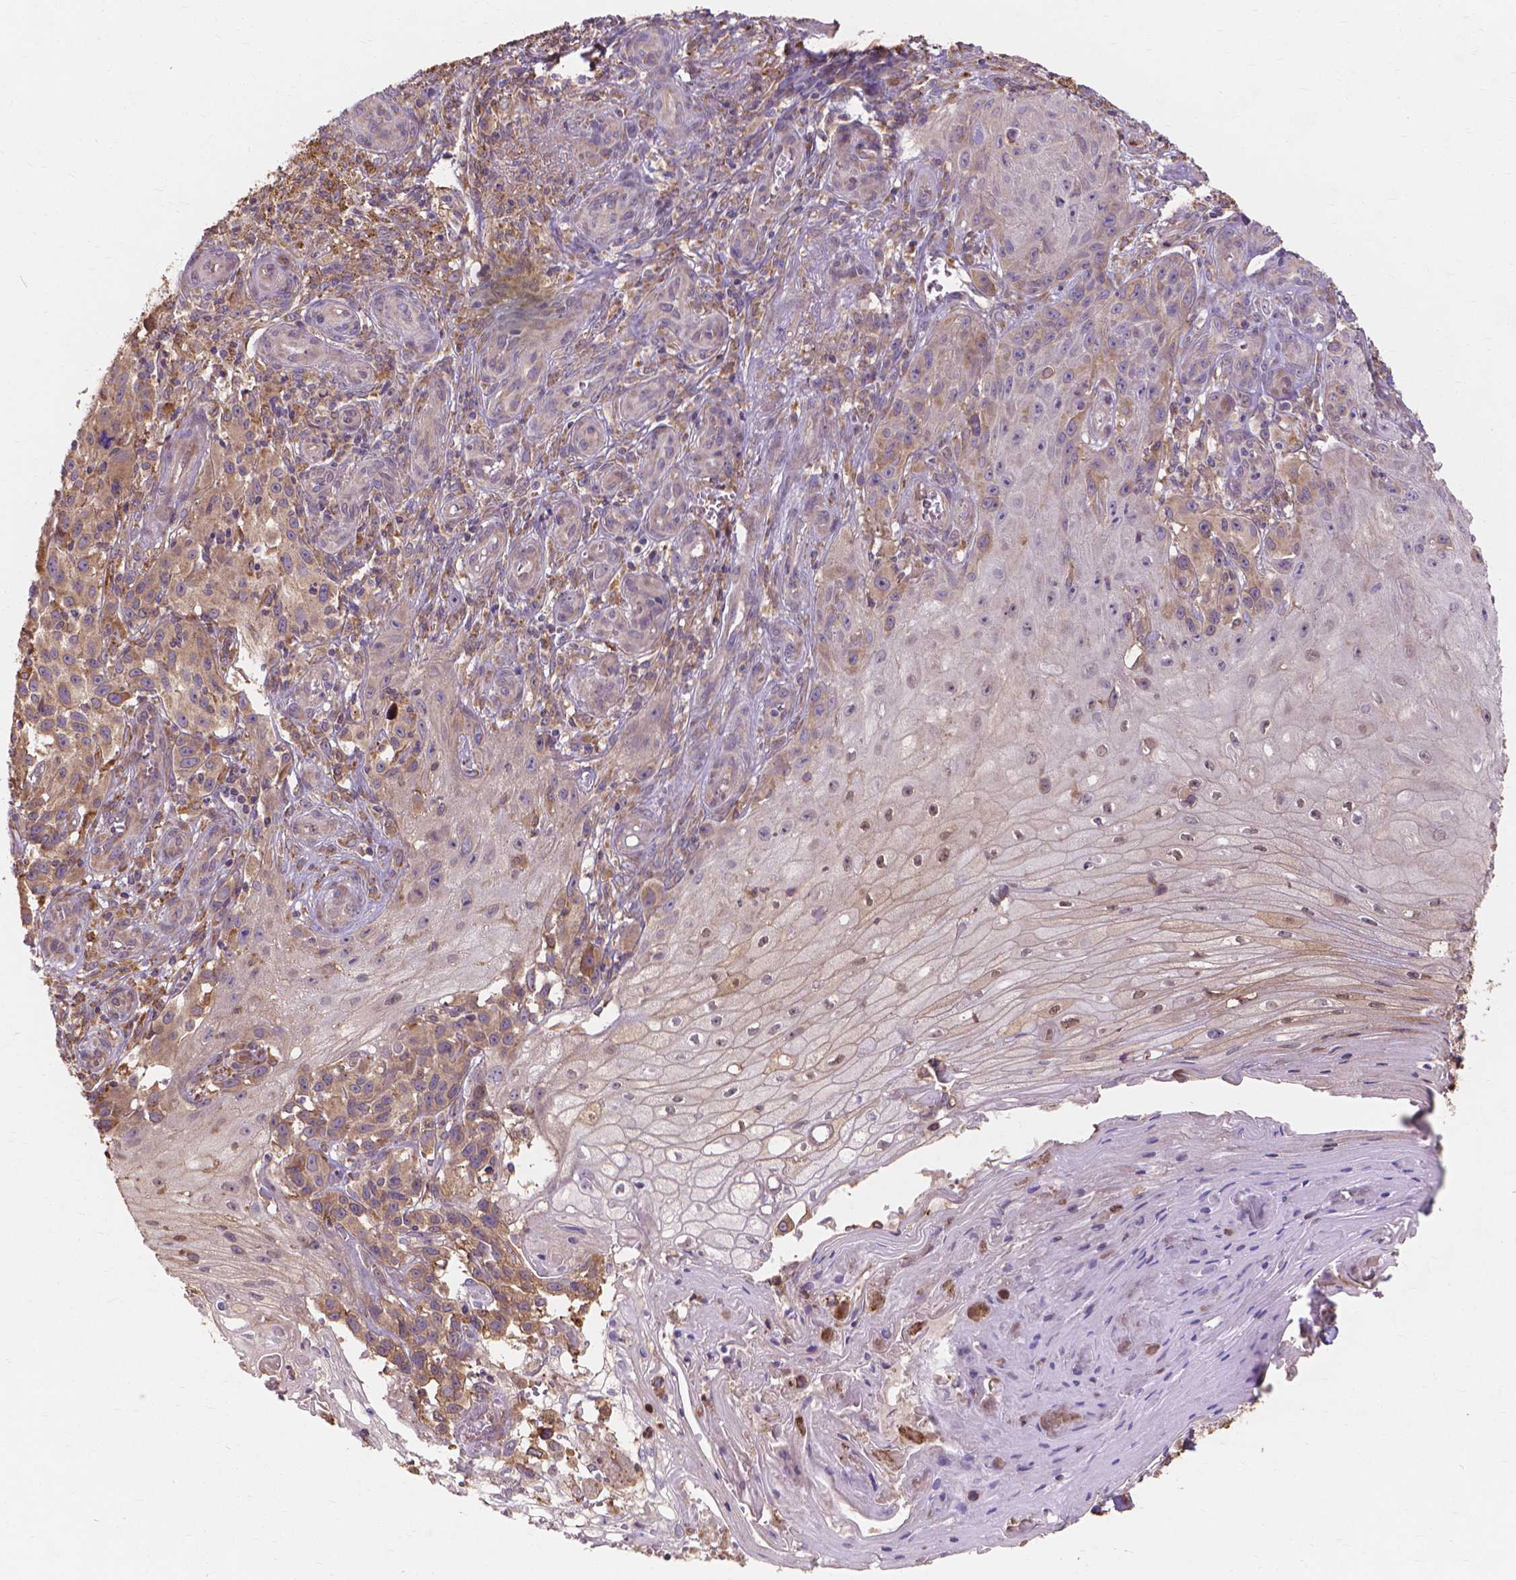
{"staining": {"intensity": "moderate", "quantity": ">75%", "location": "cytoplasmic/membranous"}, "tissue": "melanoma", "cell_type": "Tumor cells", "image_type": "cancer", "snomed": [{"axis": "morphology", "description": "Malignant melanoma, NOS"}, {"axis": "topography", "description": "Skin"}], "caption": "Immunohistochemical staining of malignant melanoma shows medium levels of moderate cytoplasmic/membranous staining in approximately >75% of tumor cells. Using DAB (3,3'-diaminobenzidine) (brown) and hematoxylin (blue) stains, captured at high magnification using brightfield microscopy.", "gene": "TAB2", "patient": {"sex": "female", "age": 53}}